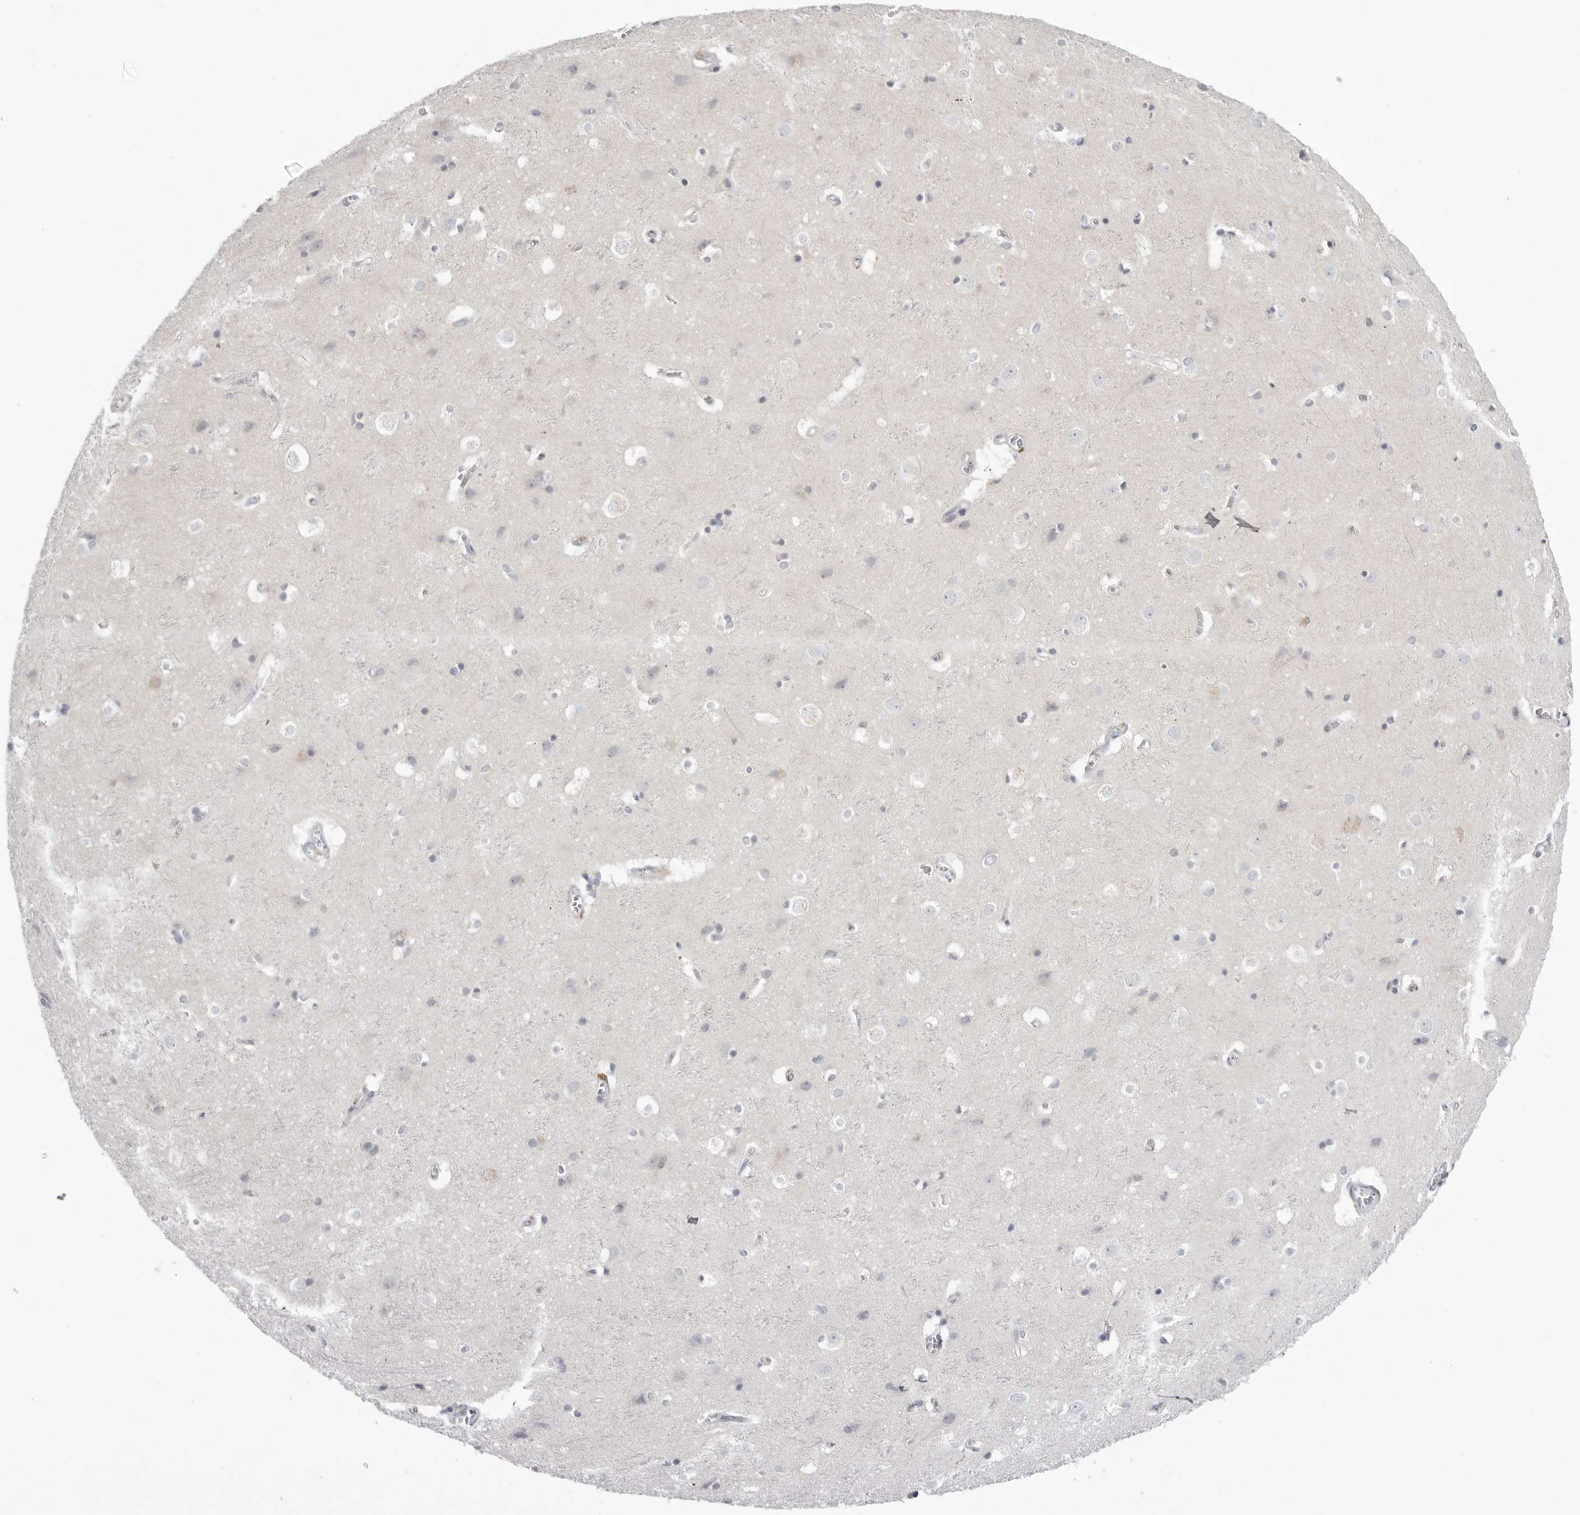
{"staining": {"intensity": "negative", "quantity": "none", "location": "none"}, "tissue": "cerebral cortex", "cell_type": "Endothelial cells", "image_type": "normal", "snomed": [{"axis": "morphology", "description": "Normal tissue, NOS"}, {"axis": "topography", "description": "Cerebral cortex"}], "caption": "DAB immunohistochemical staining of benign human cerebral cortex reveals no significant positivity in endothelial cells. (Stains: DAB (3,3'-diaminobenzidine) immunohistochemistry (IHC) with hematoxylin counter stain, Microscopy: brightfield microscopy at high magnification).", "gene": "TUFM", "patient": {"sex": "male", "age": 54}}